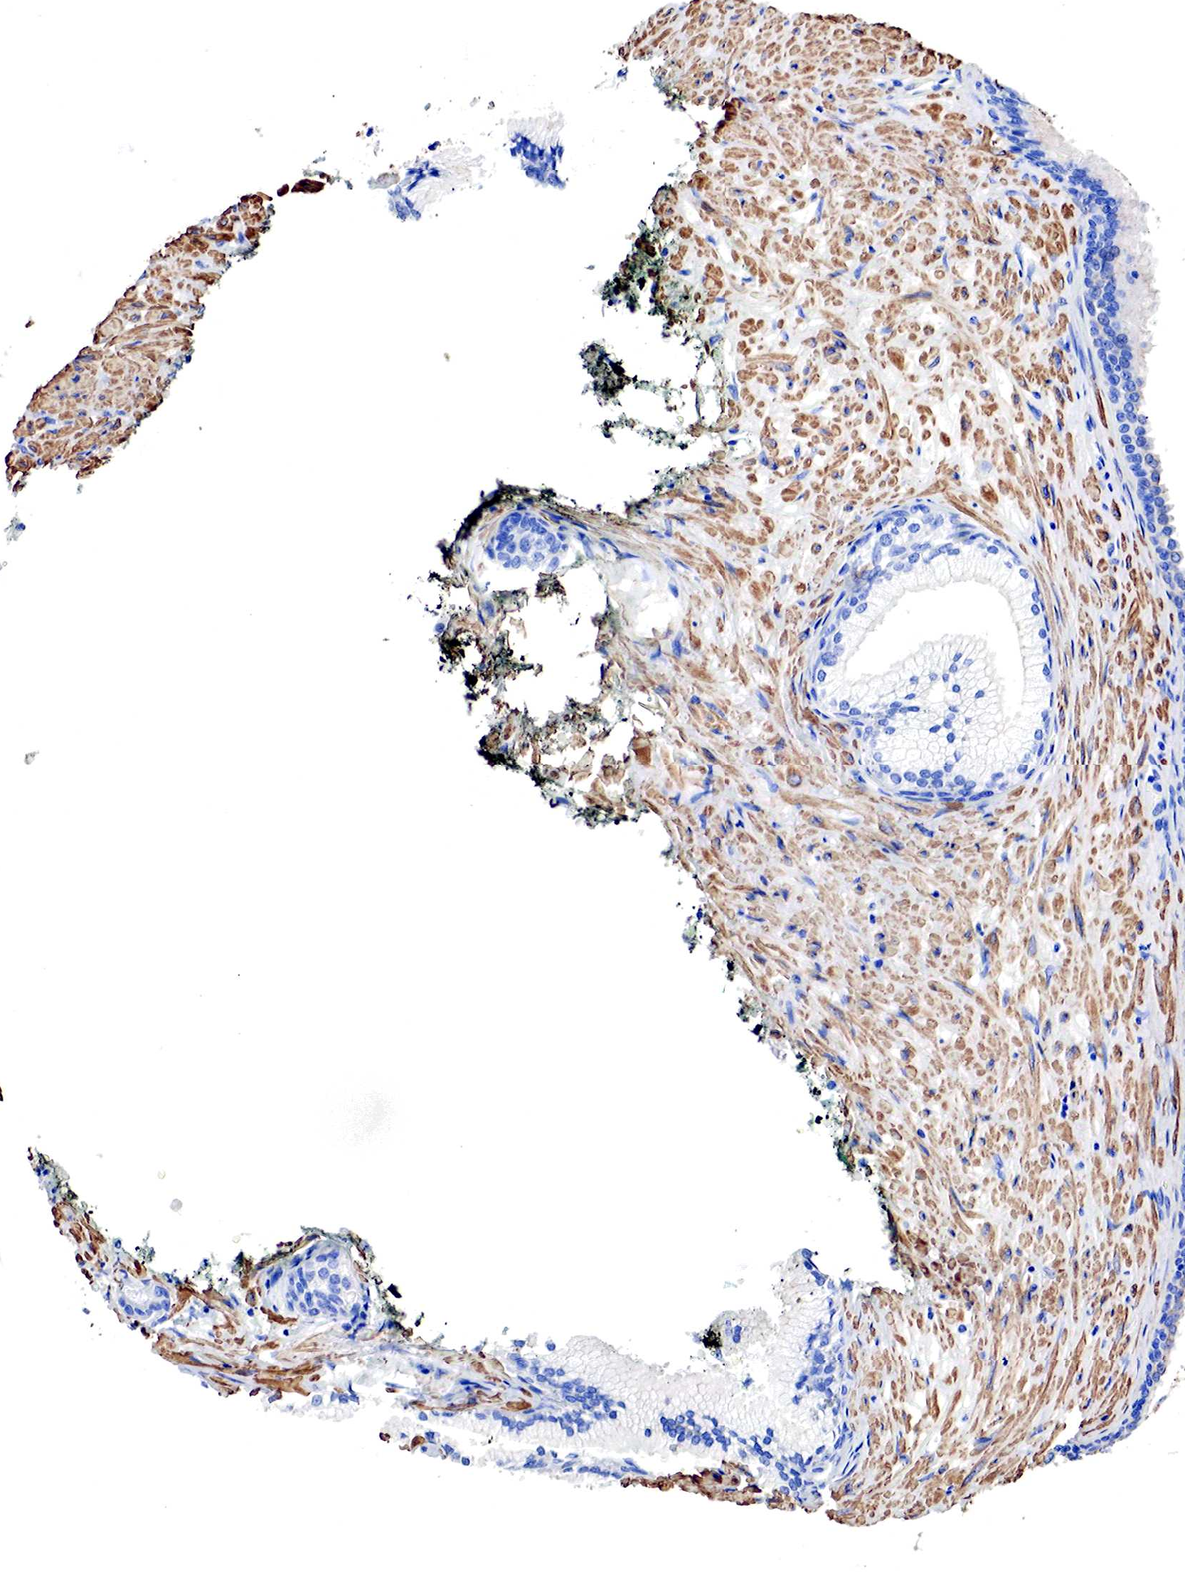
{"staining": {"intensity": "negative", "quantity": "none", "location": "none"}, "tissue": "prostate cancer", "cell_type": "Tumor cells", "image_type": "cancer", "snomed": [{"axis": "morphology", "description": "Adenocarcinoma, High grade"}, {"axis": "topography", "description": "Prostate"}], "caption": "This is a photomicrograph of immunohistochemistry (IHC) staining of prostate cancer, which shows no expression in tumor cells.", "gene": "TPM1", "patient": {"sex": "male", "age": 64}}